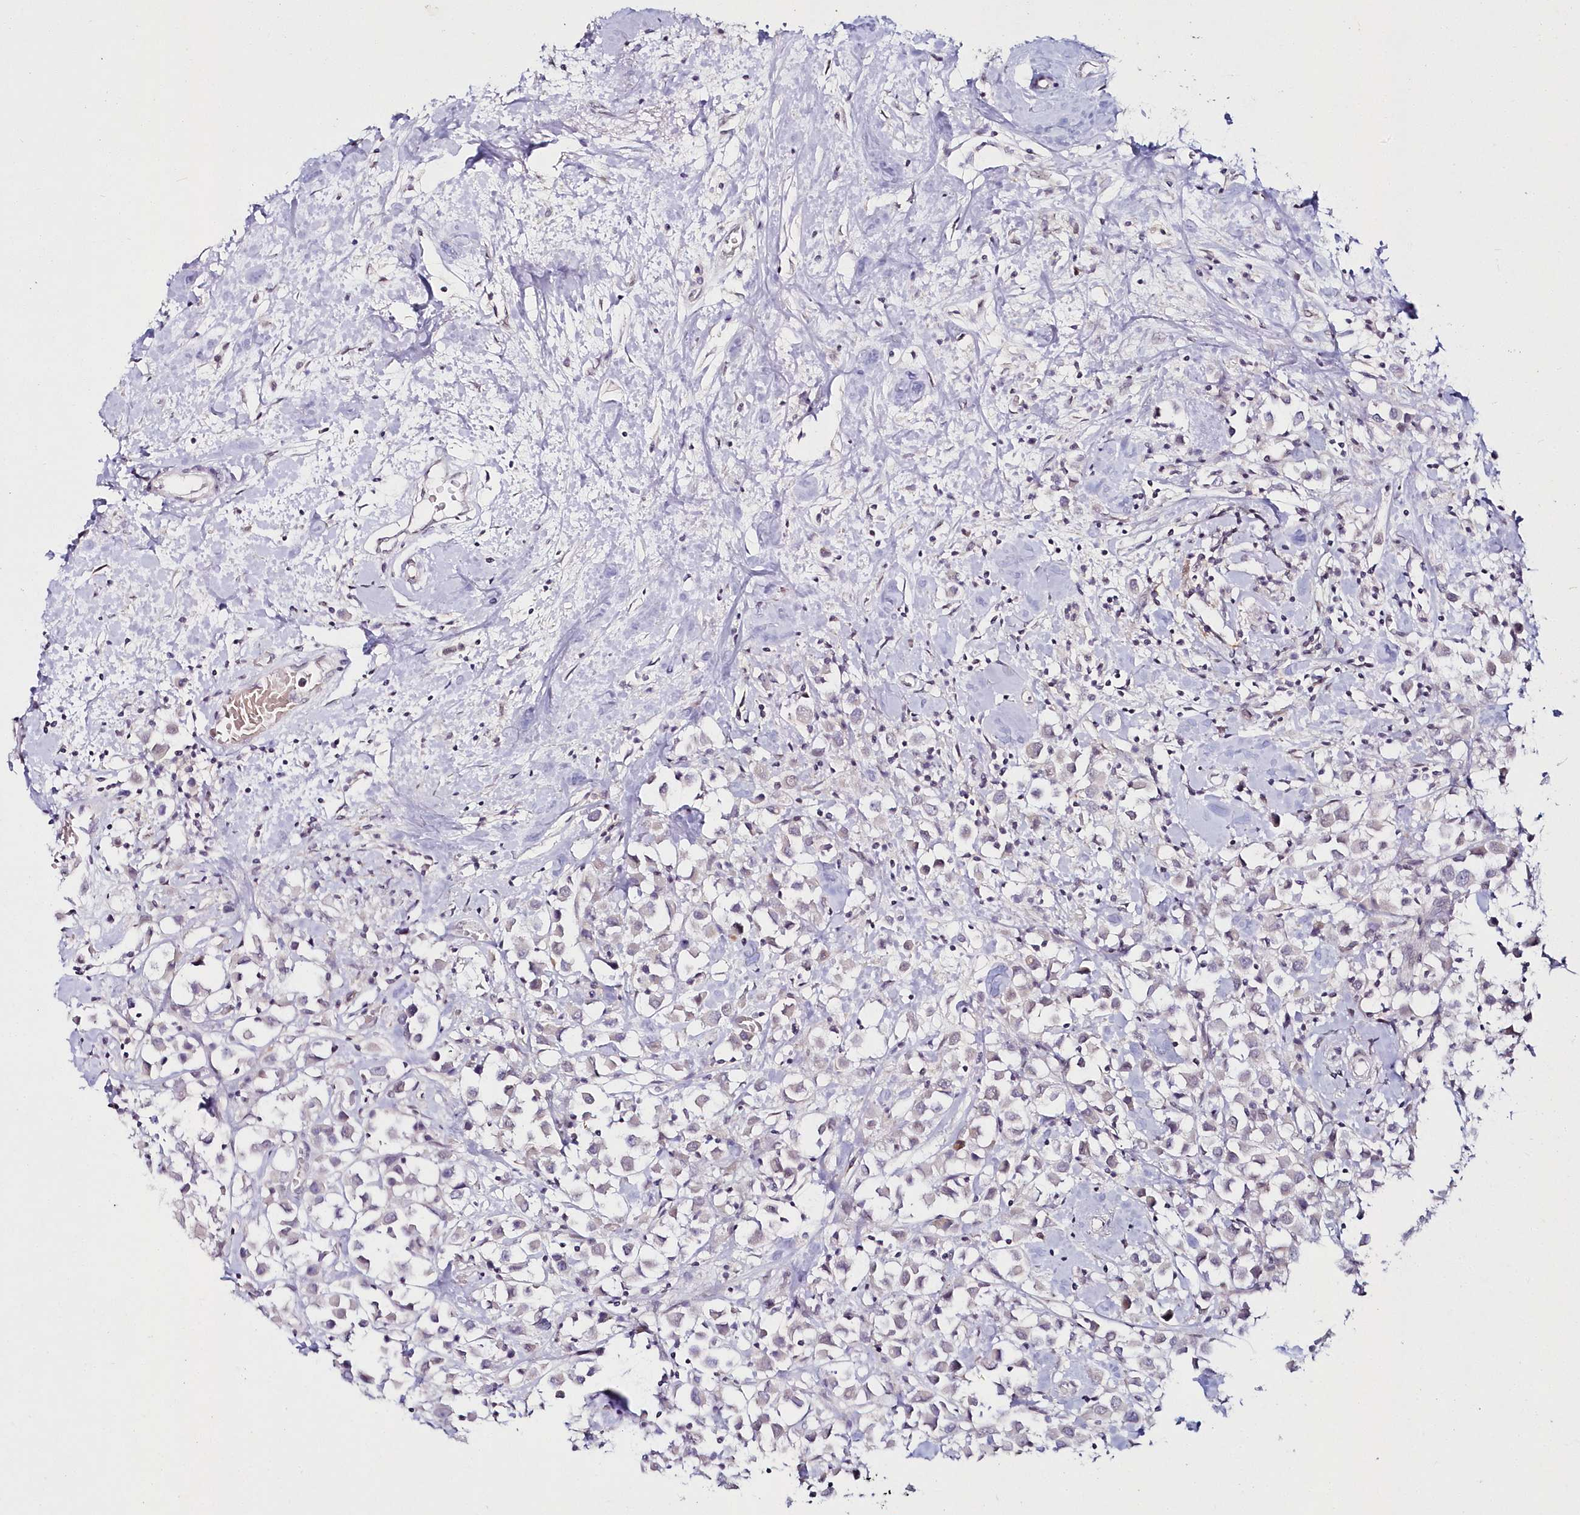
{"staining": {"intensity": "negative", "quantity": "none", "location": "none"}, "tissue": "breast cancer", "cell_type": "Tumor cells", "image_type": "cancer", "snomed": [{"axis": "morphology", "description": "Duct carcinoma"}, {"axis": "topography", "description": "Breast"}], "caption": "DAB (3,3'-diaminobenzidine) immunohistochemical staining of human infiltrating ductal carcinoma (breast) reveals no significant positivity in tumor cells.", "gene": "HYCC2", "patient": {"sex": "female", "age": 61}}